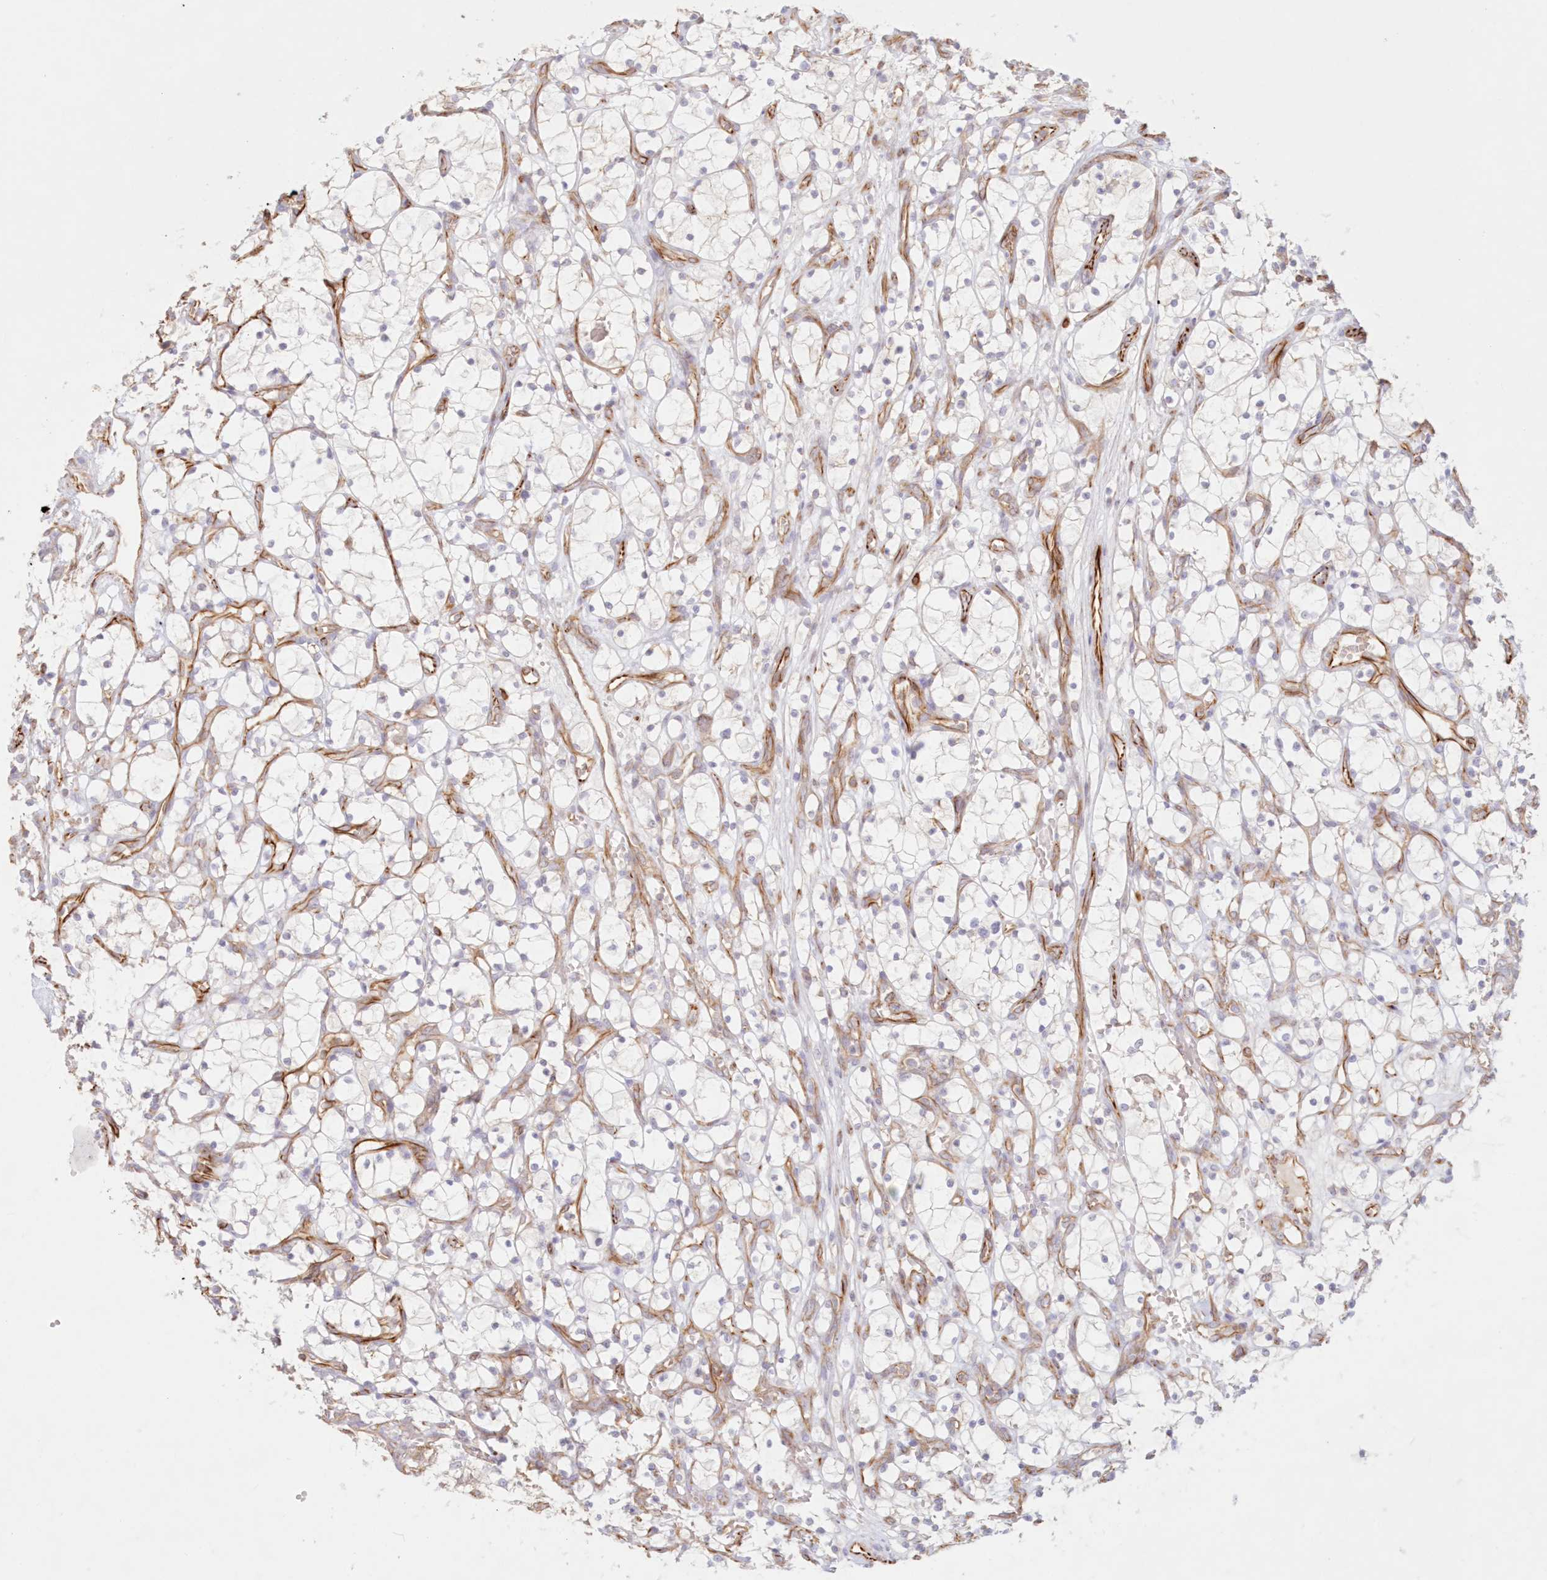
{"staining": {"intensity": "negative", "quantity": "none", "location": "none"}, "tissue": "renal cancer", "cell_type": "Tumor cells", "image_type": "cancer", "snomed": [{"axis": "morphology", "description": "Adenocarcinoma, NOS"}, {"axis": "topography", "description": "Kidney"}], "caption": "DAB immunohistochemical staining of renal adenocarcinoma exhibits no significant positivity in tumor cells. (DAB (3,3'-diaminobenzidine) immunohistochemistry with hematoxylin counter stain).", "gene": "DMRTB1", "patient": {"sex": "female", "age": 69}}